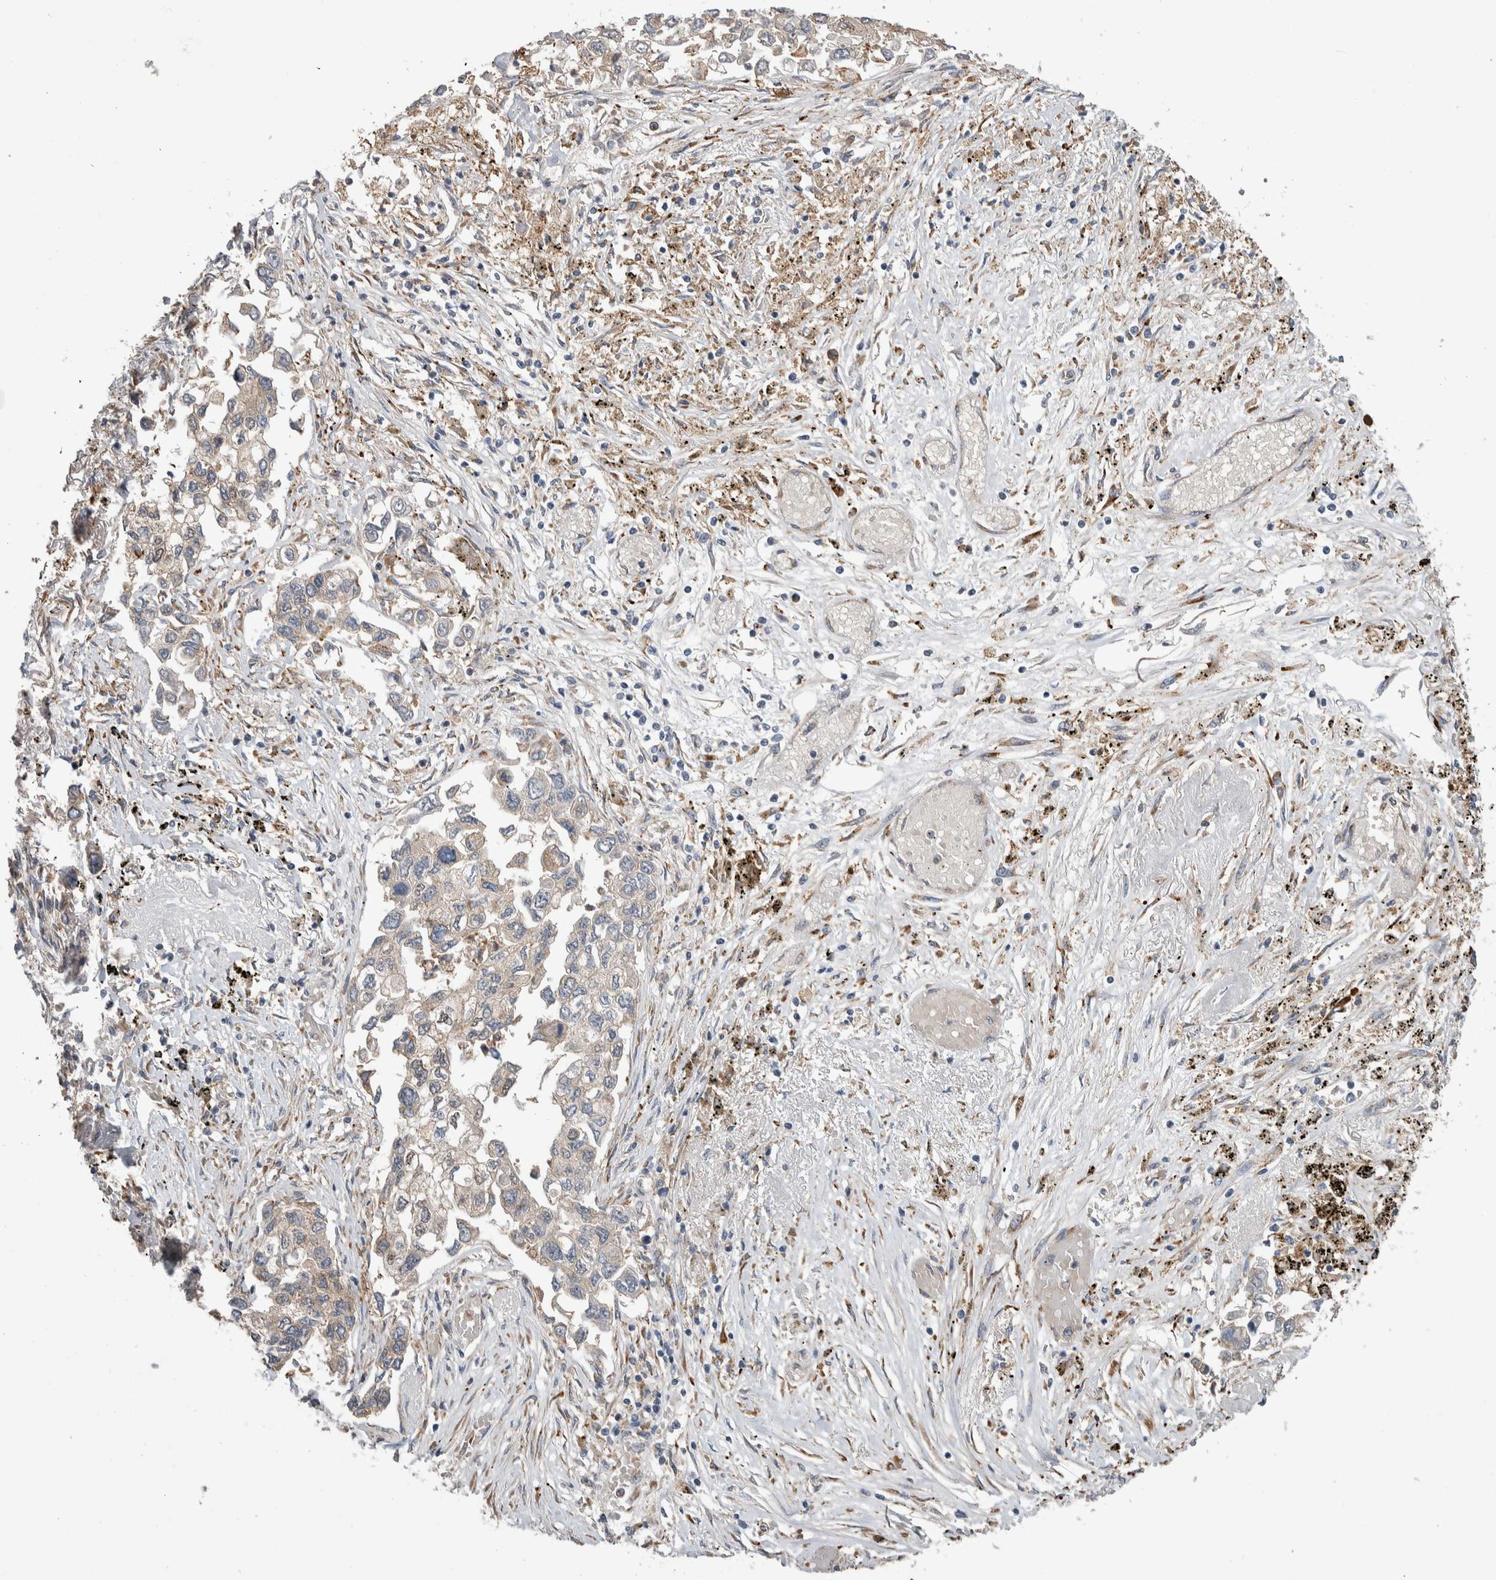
{"staining": {"intensity": "negative", "quantity": "none", "location": "none"}, "tissue": "lung cancer", "cell_type": "Tumor cells", "image_type": "cancer", "snomed": [{"axis": "morphology", "description": "Inflammation, NOS"}, {"axis": "morphology", "description": "Adenocarcinoma, NOS"}, {"axis": "topography", "description": "Lung"}], "caption": "Human adenocarcinoma (lung) stained for a protein using immunohistochemistry (IHC) displays no expression in tumor cells.", "gene": "PRDM4", "patient": {"sex": "male", "age": 63}}